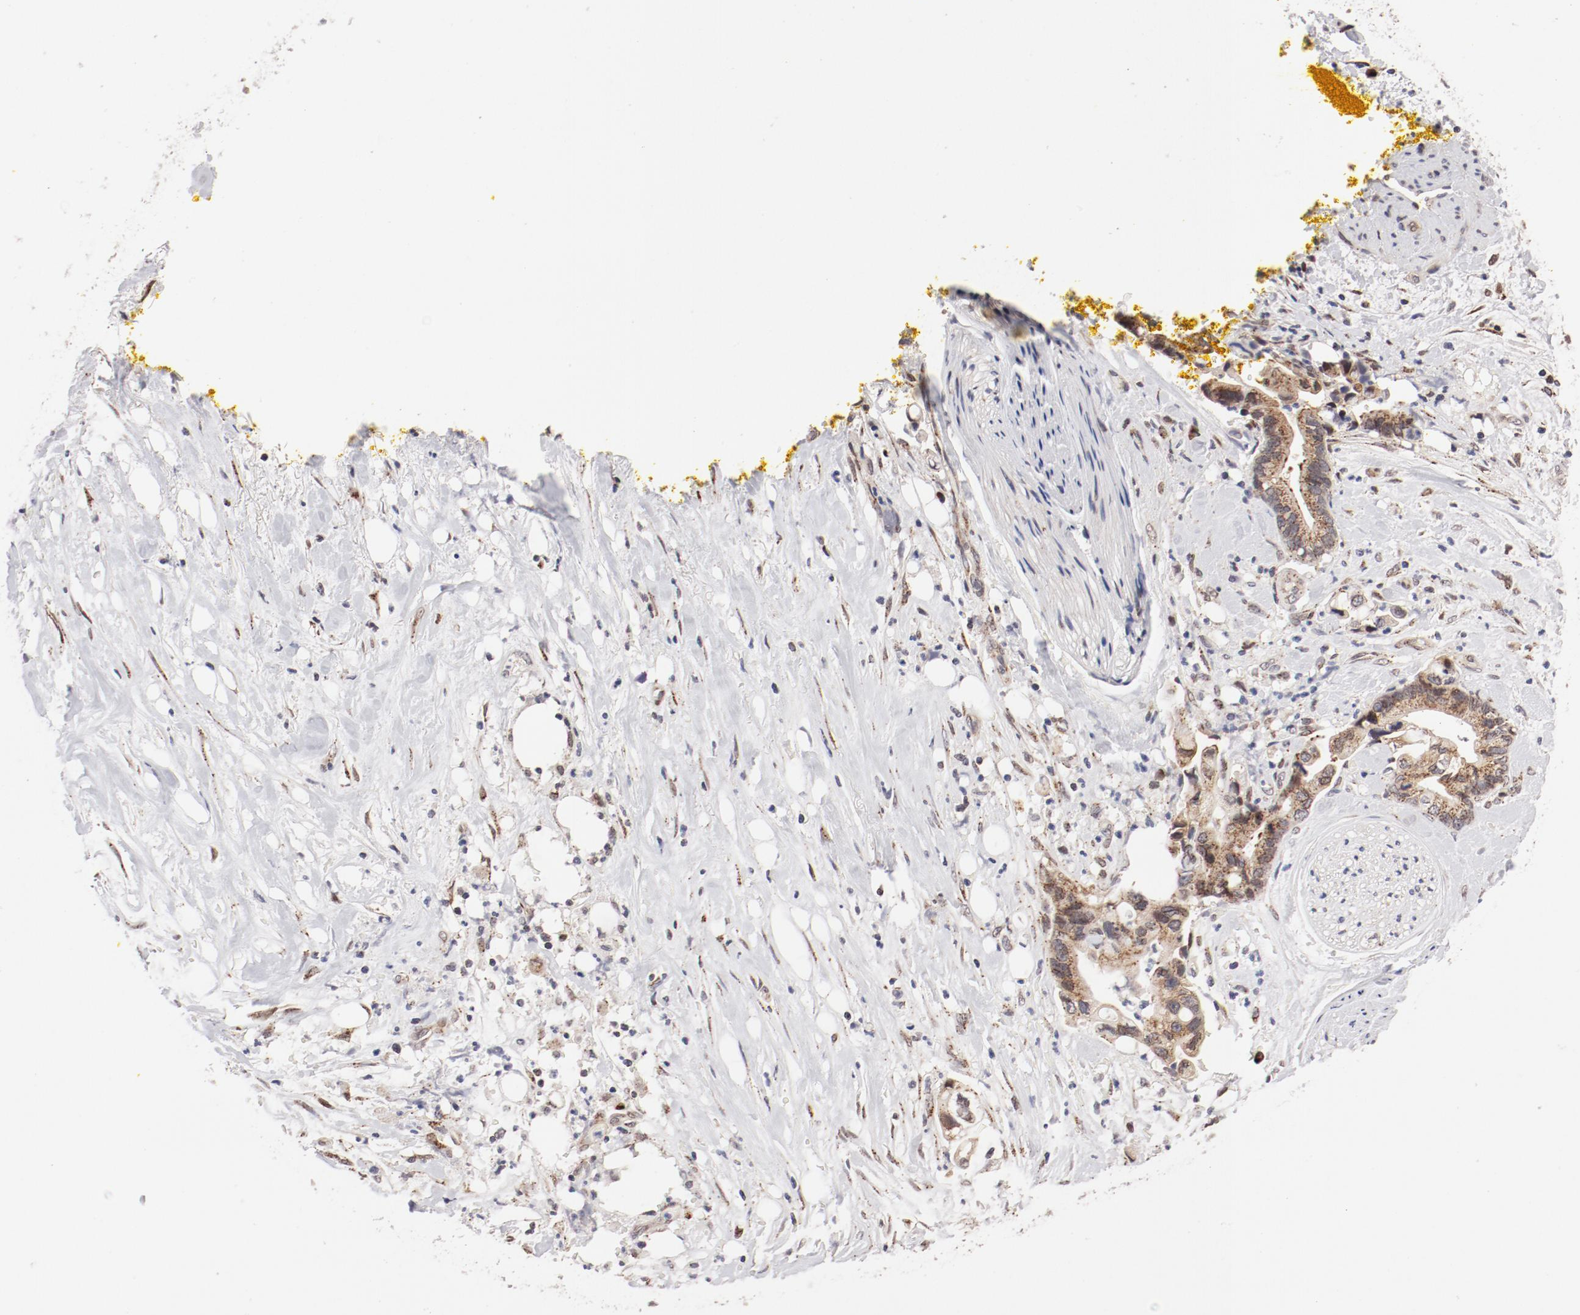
{"staining": {"intensity": "weak", "quantity": ">75%", "location": "cytoplasmic/membranous"}, "tissue": "pancreatic cancer", "cell_type": "Tumor cells", "image_type": "cancer", "snomed": [{"axis": "morphology", "description": "Adenocarcinoma, NOS"}, {"axis": "topography", "description": "Pancreas"}], "caption": "IHC of human adenocarcinoma (pancreatic) demonstrates low levels of weak cytoplasmic/membranous positivity in approximately >75% of tumor cells.", "gene": "RPL12", "patient": {"sex": "male", "age": 70}}